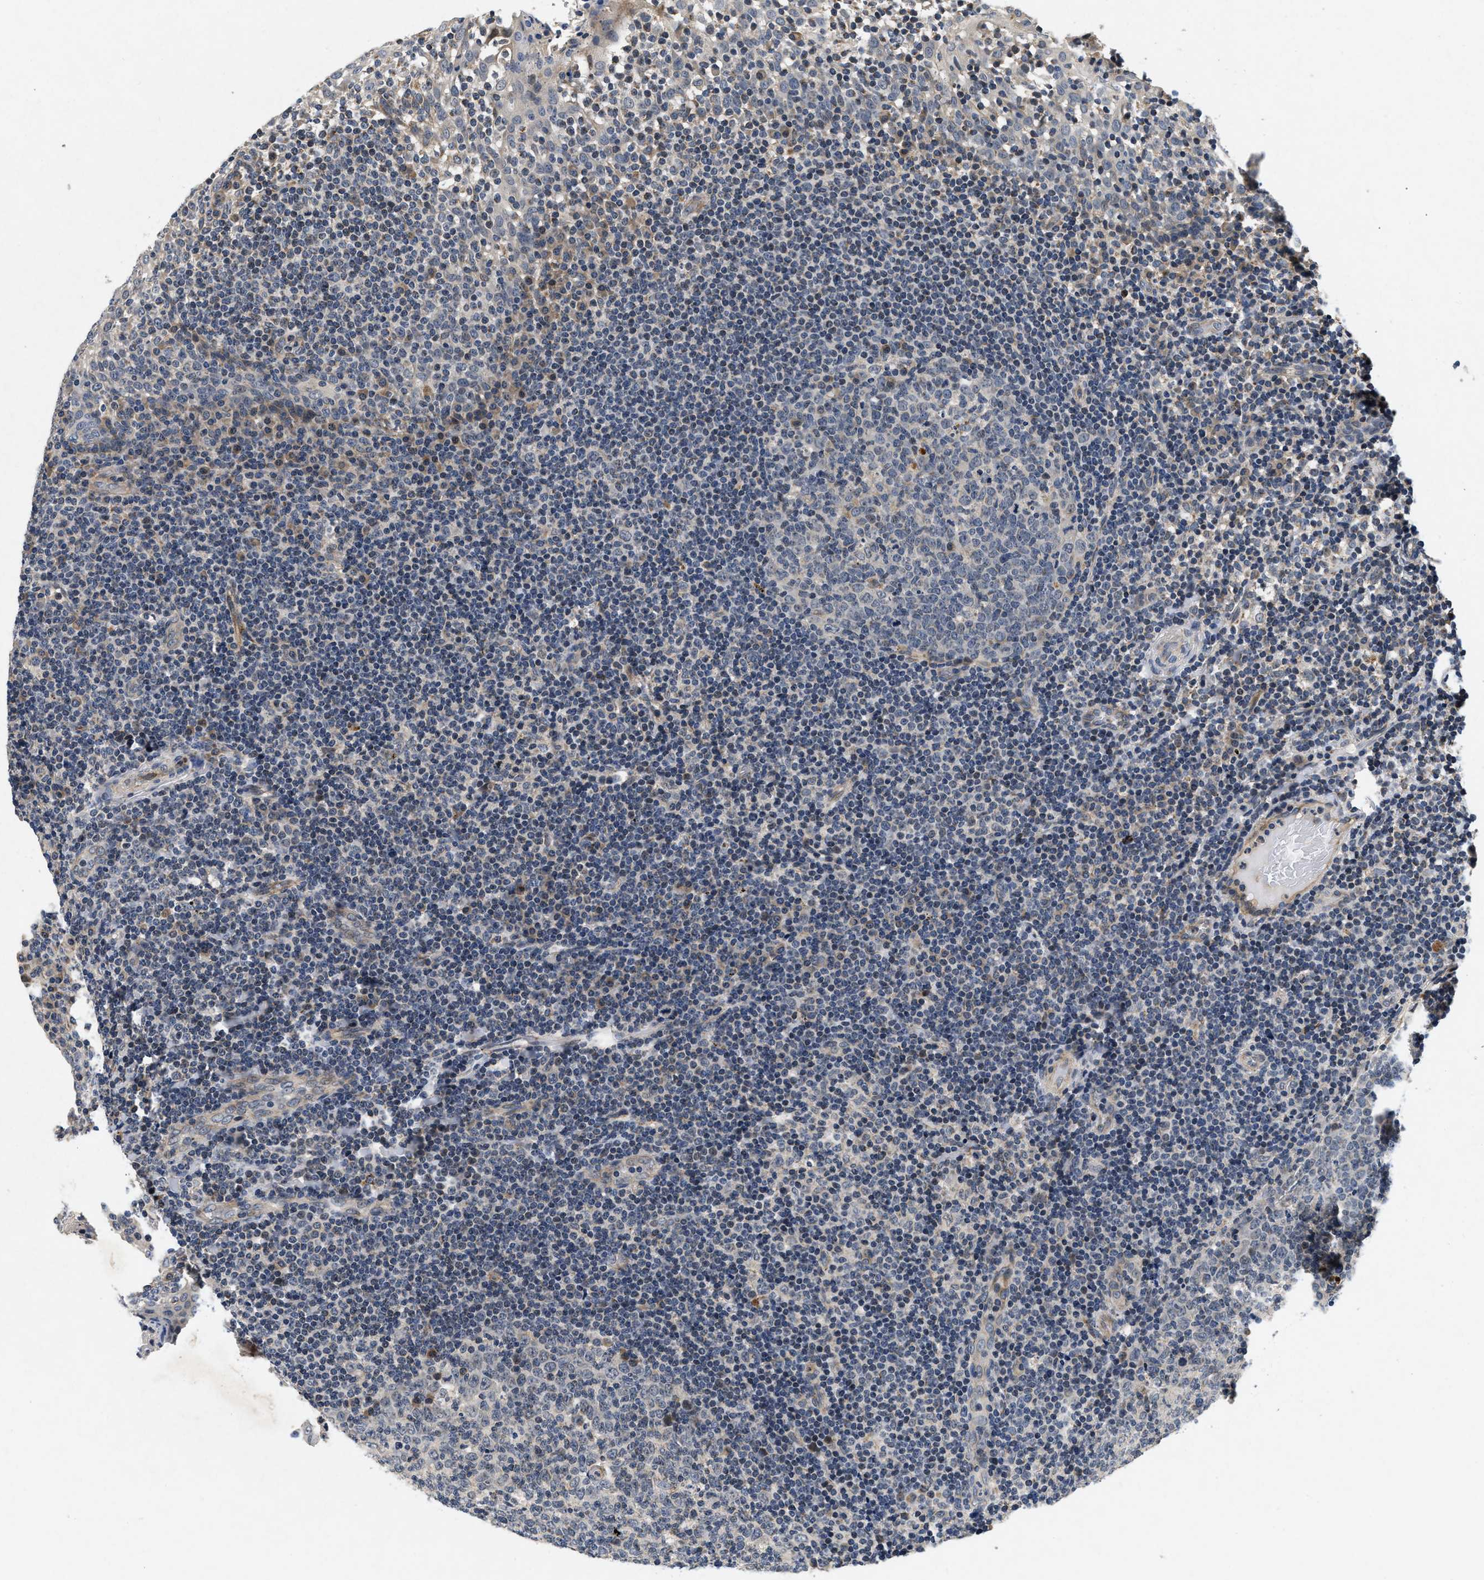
{"staining": {"intensity": "negative", "quantity": "none", "location": "none"}, "tissue": "tonsil", "cell_type": "Germinal center cells", "image_type": "normal", "snomed": [{"axis": "morphology", "description": "Normal tissue, NOS"}, {"axis": "topography", "description": "Tonsil"}], "caption": "Immunohistochemistry (IHC) photomicrograph of benign tonsil stained for a protein (brown), which reveals no expression in germinal center cells. The staining was performed using DAB (3,3'-diaminobenzidine) to visualize the protein expression in brown, while the nuclei were stained in blue with hematoxylin (Magnification: 20x).", "gene": "PDP1", "patient": {"sex": "female", "age": 19}}